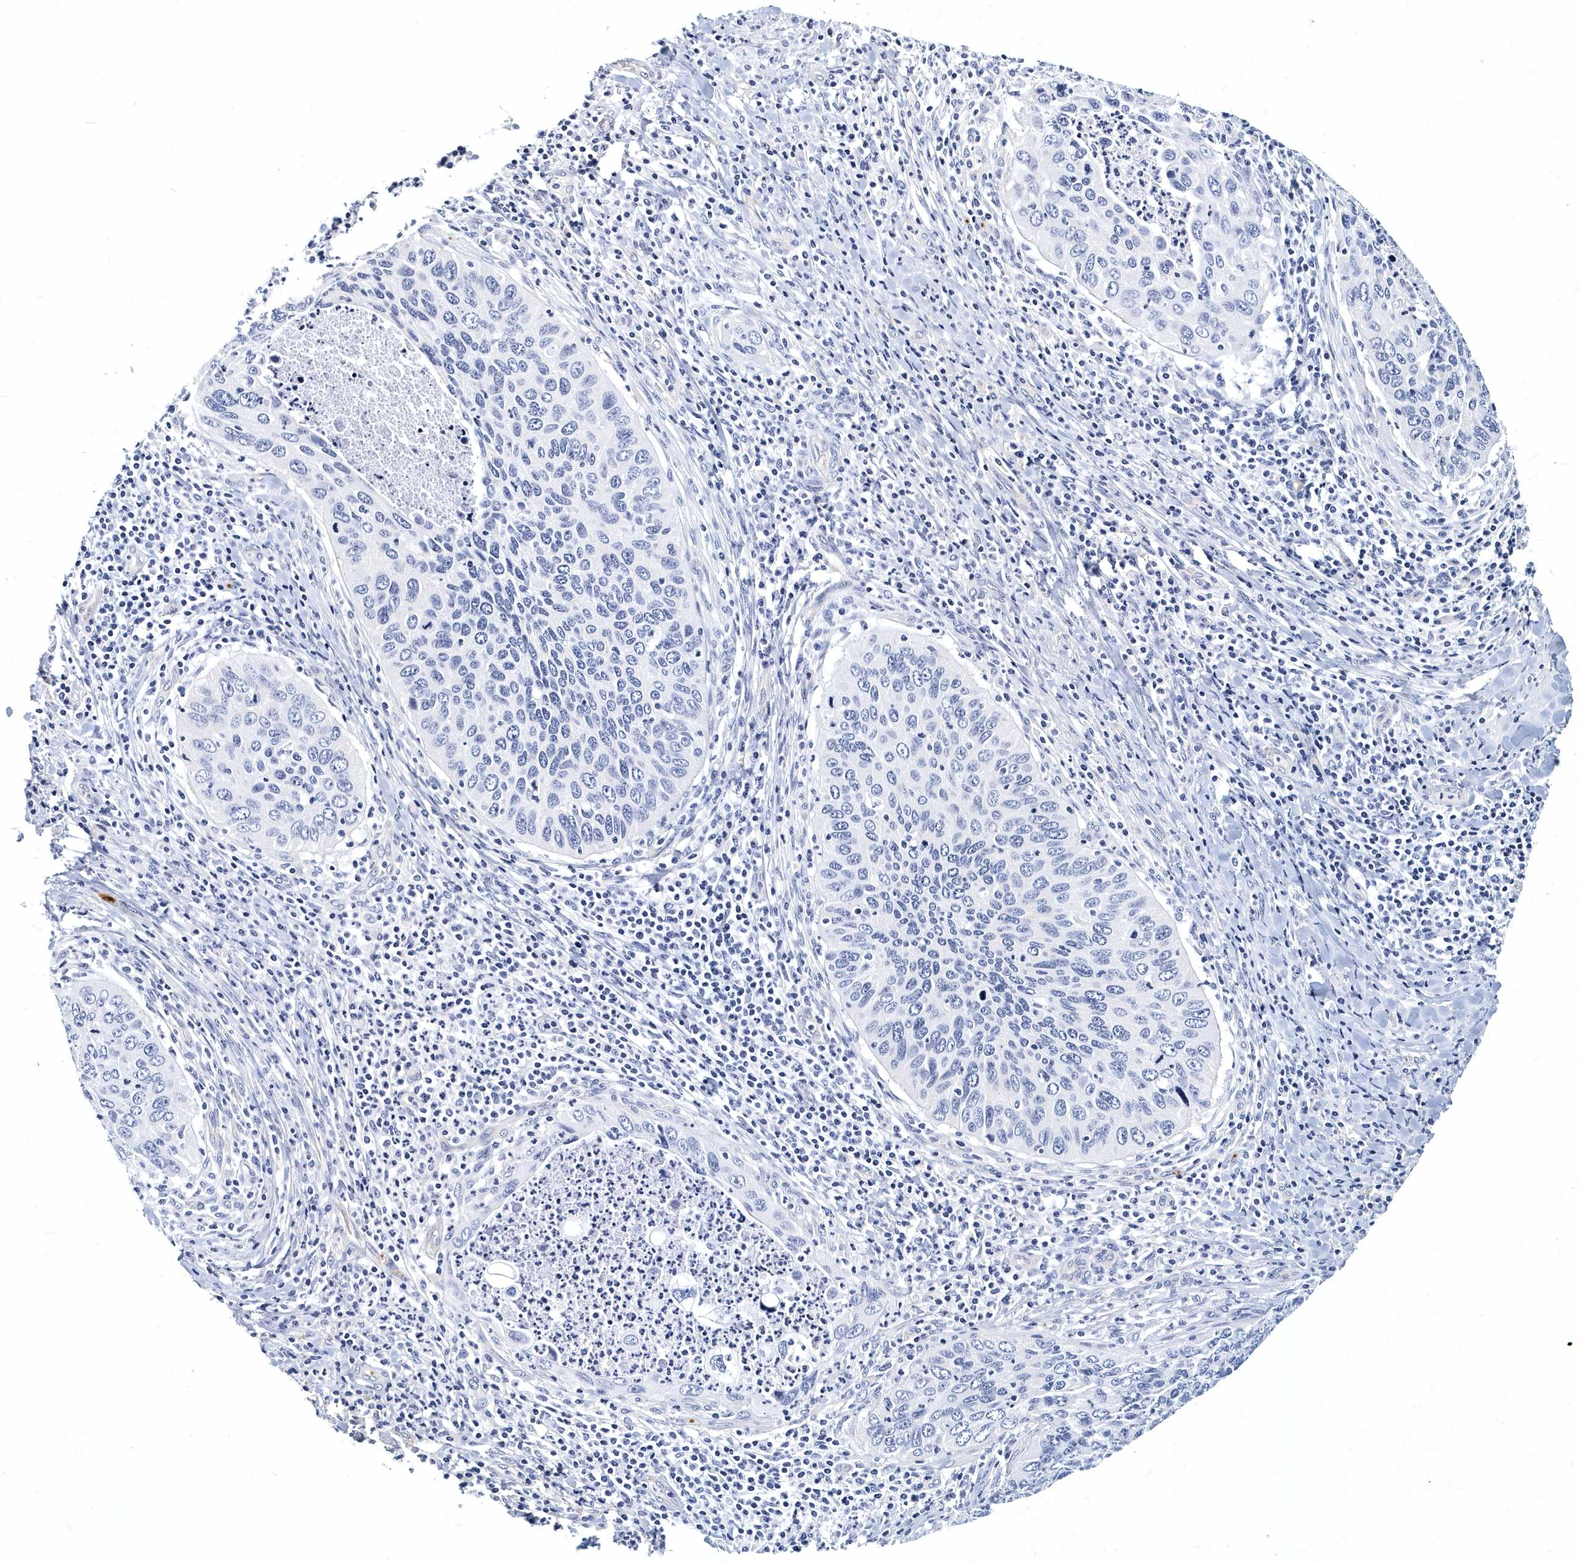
{"staining": {"intensity": "negative", "quantity": "none", "location": "none"}, "tissue": "cervical cancer", "cell_type": "Tumor cells", "image_type": "cancer", "snomed": [{"axis": "morphology", "description": "Squamous cell carcinoma, NOS"}, {"axis": "topography", "description": "Cervix"}], "caption": "Immunohistochemical staining of human squamous cell carcinoma (cervical) demonstrates no significant positivity in tumor cells.", "gene": "ITGA2B", "patient": {"sex": "female", "age": 38}}